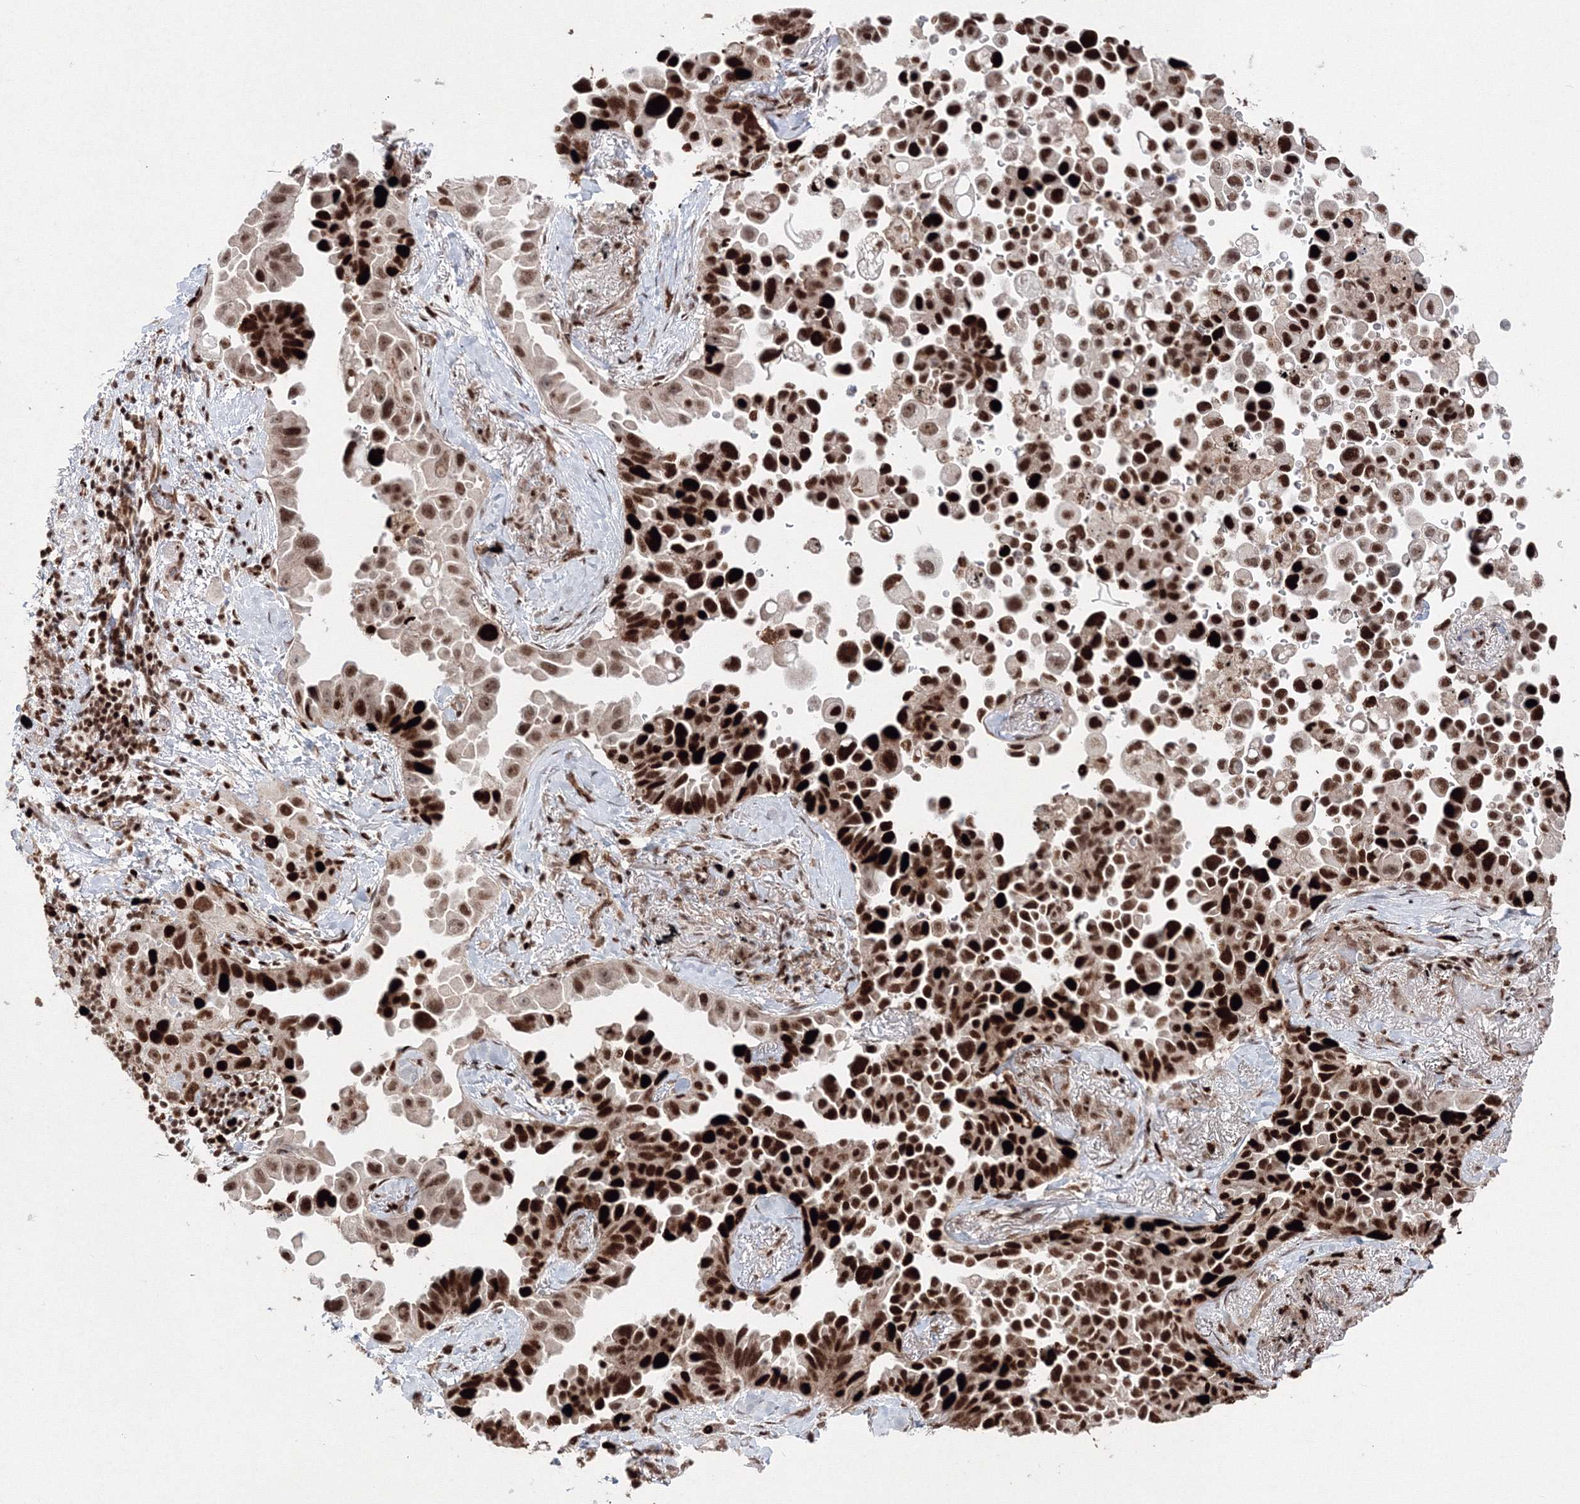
{"staining": {"intensity": "strong", "quantity": "25%-75%", "location": "cytoplasmic/membranous,nuclear"}, "tissue": "lung cancer", "cell_type": "Tumor cells", "image_type": "cancer", "snomed": [{"axis": "morphology", "description": "Adenocarcinoma, NOS"}, {"axis": "topography", "description": "Lung"}], "caption": "Protein expression analysis of lung cancer demonstrates strong cytoplasmic/membranous and nuclear staining in approximately 25%-75% of tumor cells. (DAB IHC, brown staining for protein, blue staining for nuclei).", "gene": "LIG1", "patient": {"sex": "female", "age": 67}}